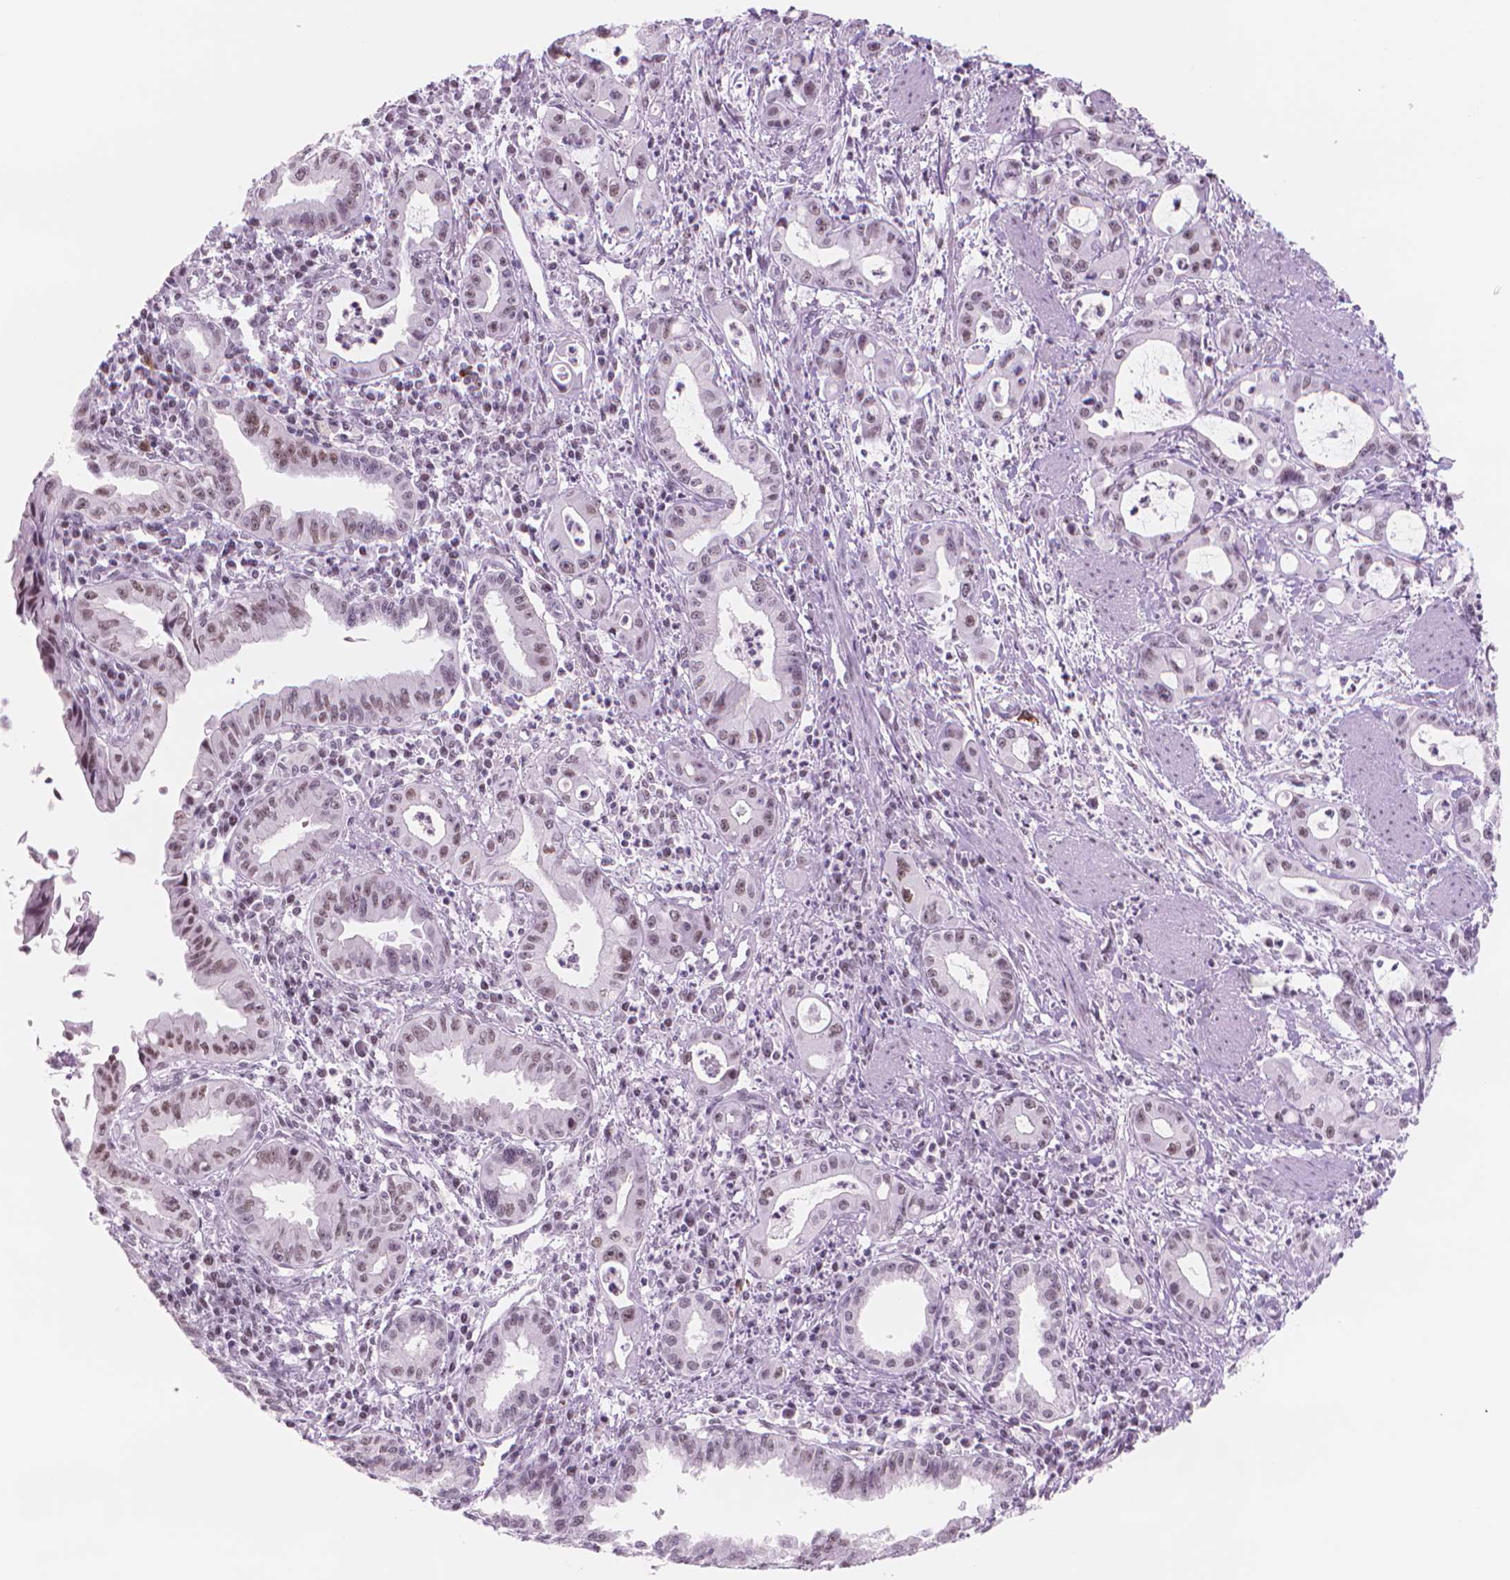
{"staining": {"intensity": "moderate", "quantity": "25%-75%", "location": "nuclear"}, "tissue": "pancreatic cancer", "cell_type": "Tumor cells", "image_type": "cancer", "snomed": [{"axis": "morphology", "description": "Adenocarcinoma, NOS"}, {"axis": "topography", "description": "Pancreas"}], "caption": "Immunohistochemical staining of pancreatic cancer shows moderate nuclear protein expression in approximately 25%-75% of tumor cells.", "gene": "POLR3D", "patient": {"sex": "male", "age": 72}}